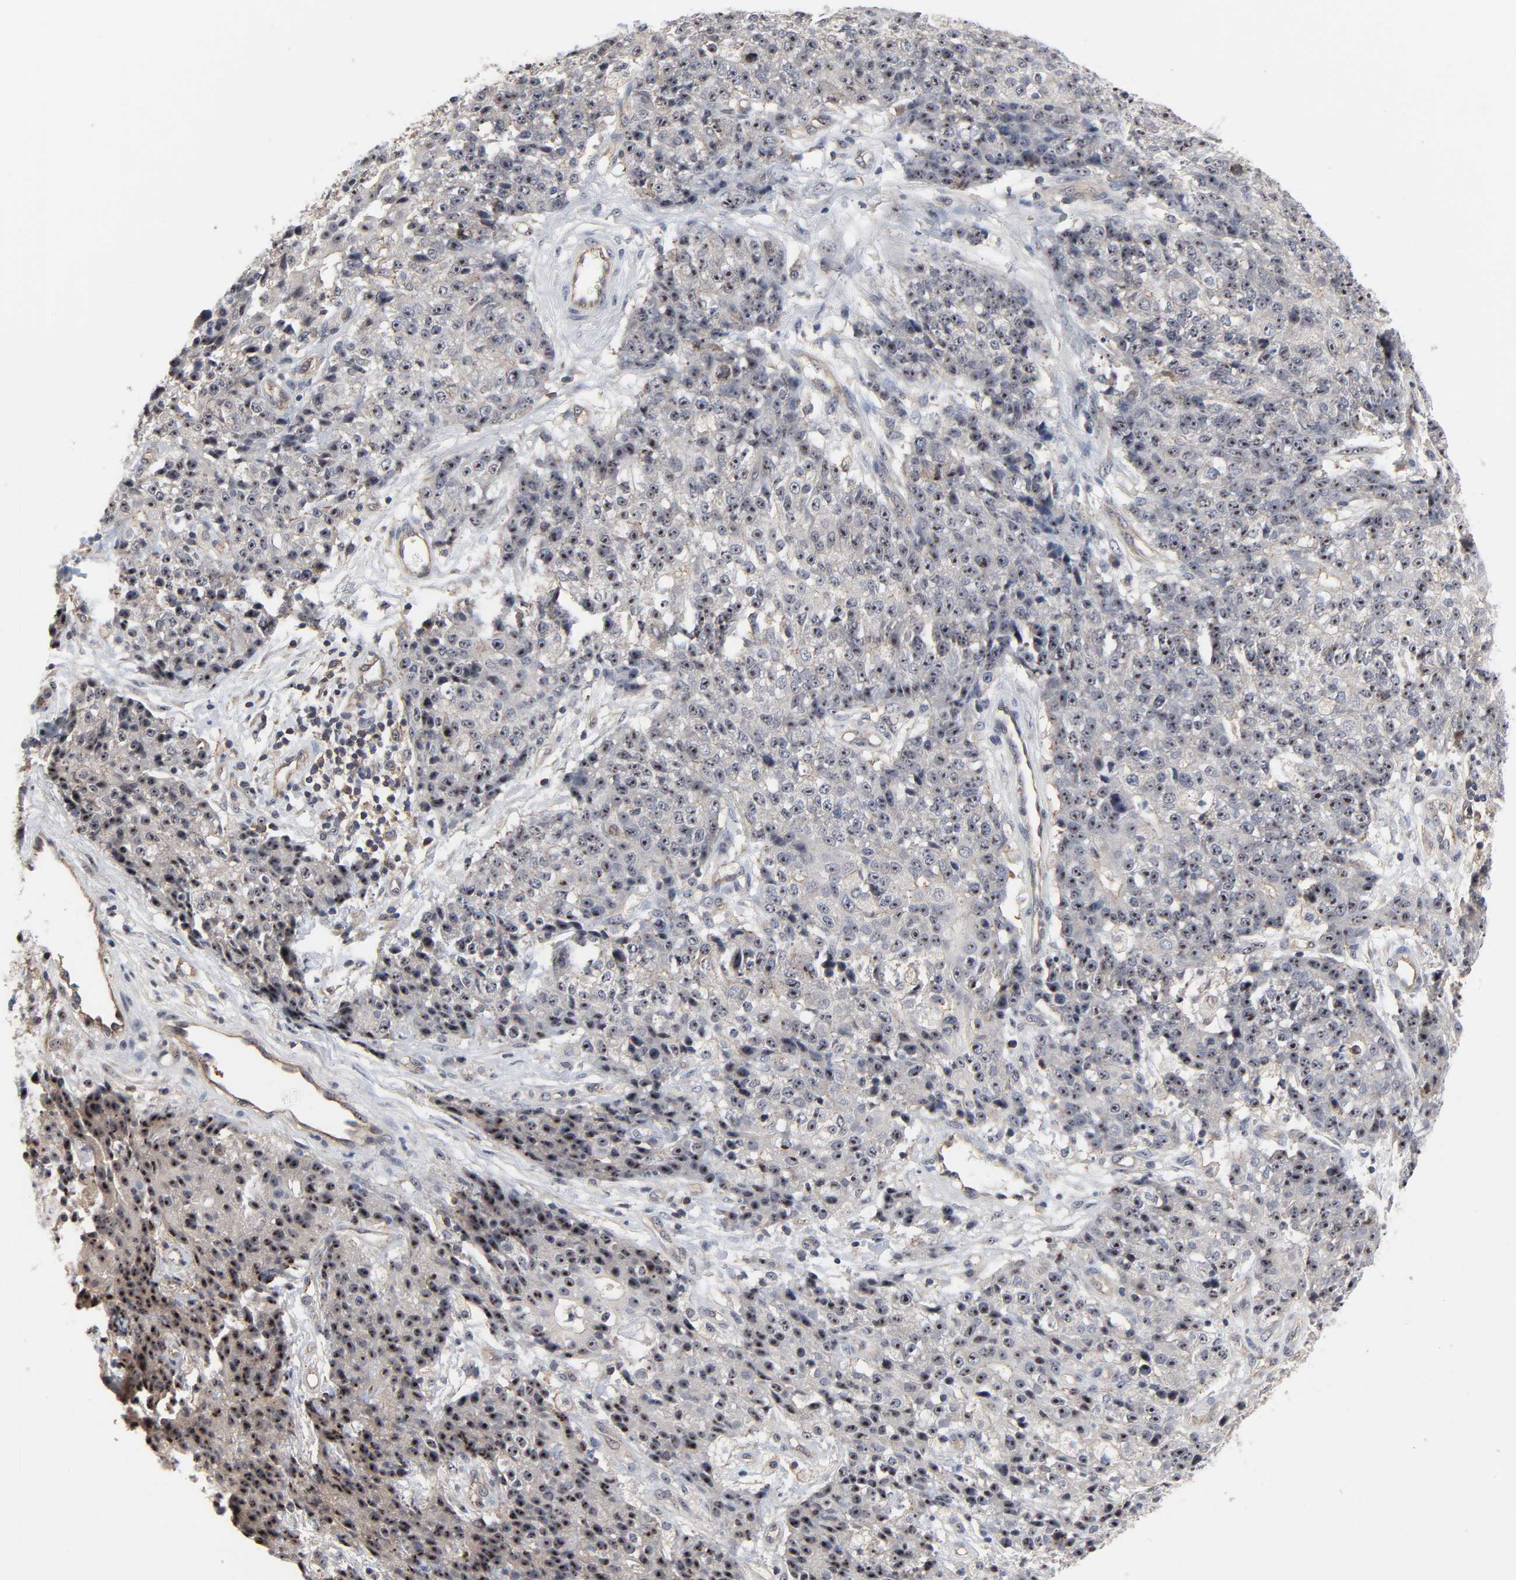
{"staining": {"intensity": "weak", "quantity": ">75%", "location": "cytoplasmic/membranous,nuclear"}, "tissue": "ovarian cancer", "cell_type": "Tumor cells", "image_type": "cancer", "snomed": [{"axis": "morphology", "description": "Carcinoma, endometroid"}, {"axis": "topography", "description": "Ovary"}], "caption": "Endometroid carcinoma (ovarian) stained for a protein (brown) displays weak cytoplasmic/membranous and nuclear positive staining in about >75% of tumor cells.", "gene": "DDX10", "patient": {"sex": "female", "age": 42}}